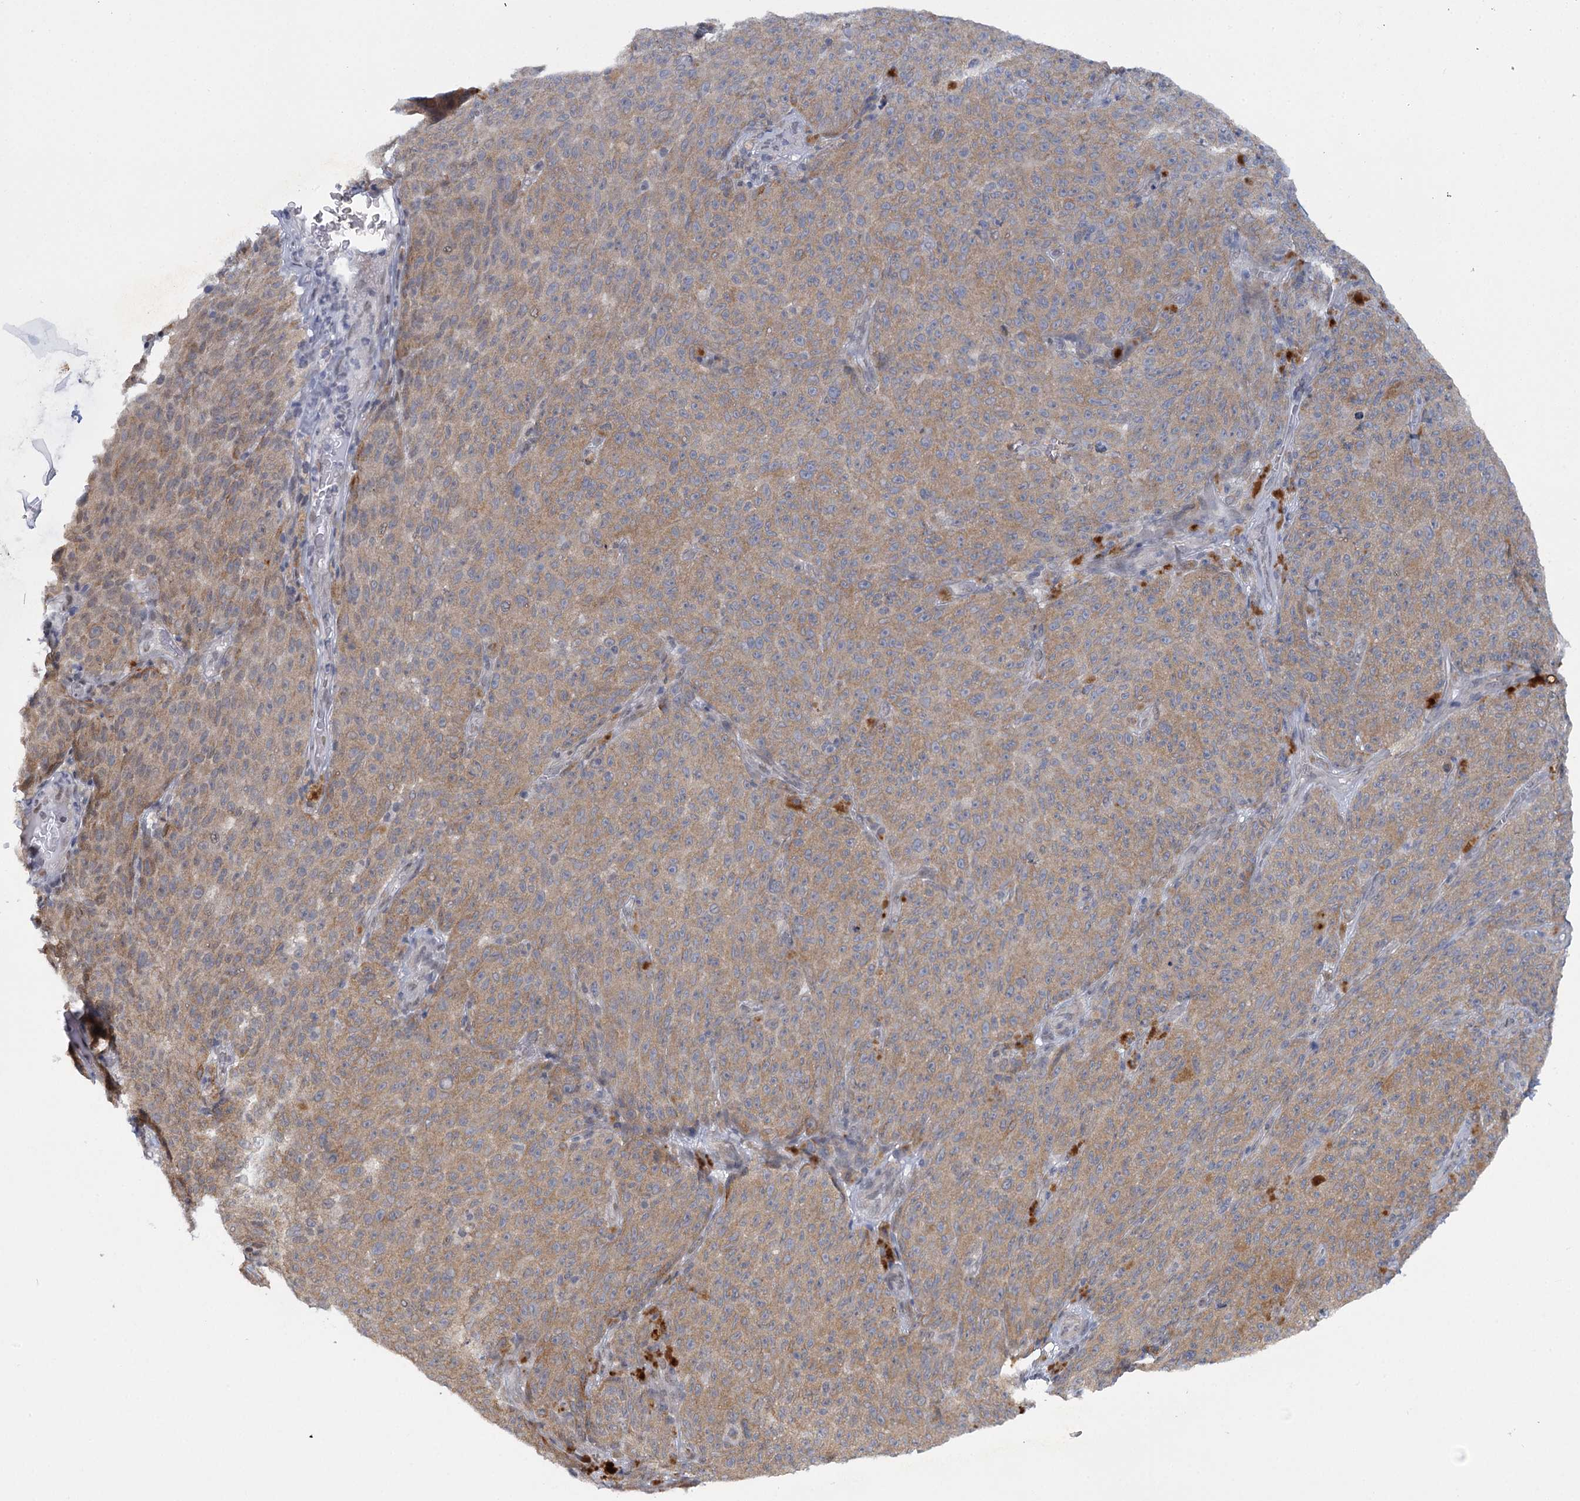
{"staining": {"intensity": "moderate", "quantity": ">75%", "location": "cytoplasmic/membranous"}, "tissue": "melanoma", "cell_type": "Tumor cells", "image_type": "cancer", "snomed": [{"axis": "morphology", "description": "Malignant melanoma, NOS"}, {"axis": "topography", "description": "Skin"}], "caption": "Human melanoma stained with a protein marker demonstrates moderate staining in tumor cells.", "gene": "MBLAC2", "patient": {"sex": "female", "age": 82}}